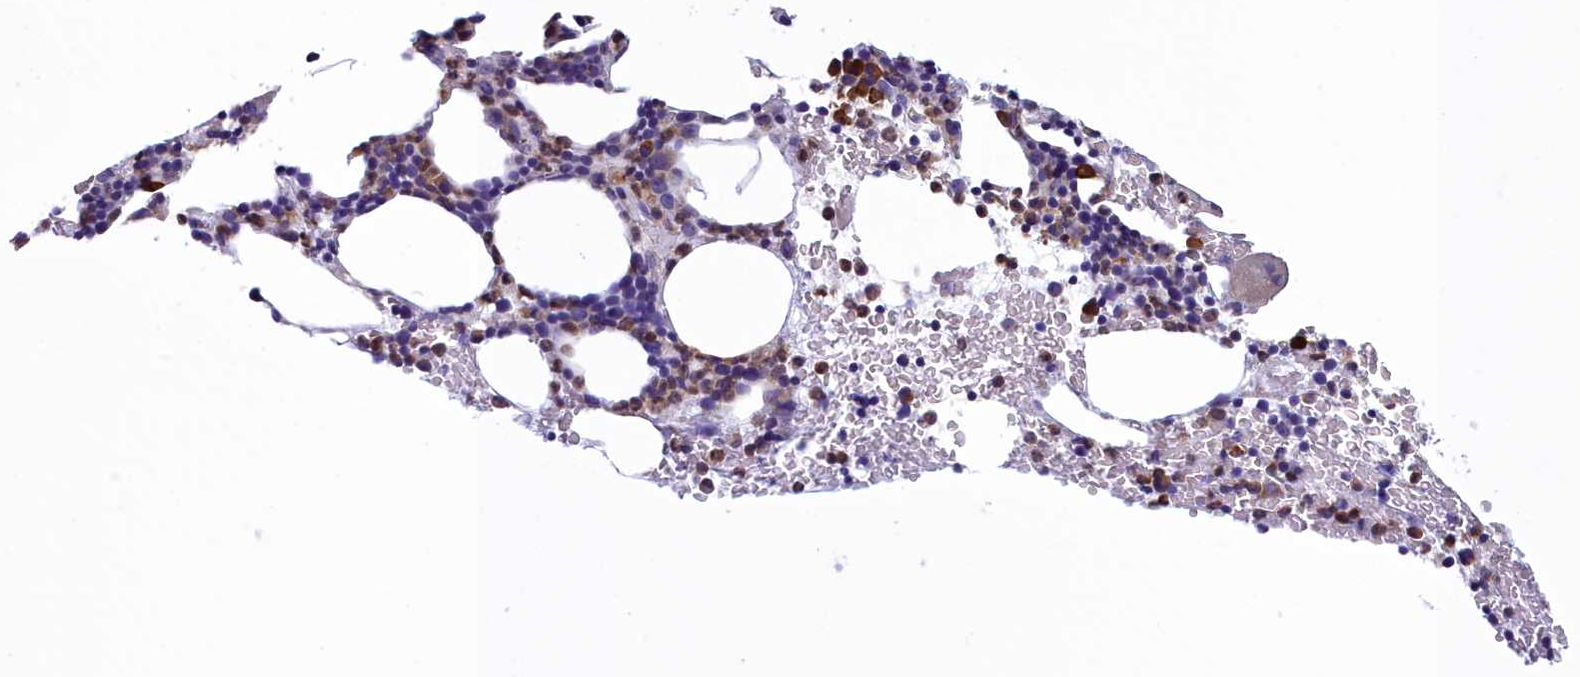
{"staining": {"intensity": "strong", "quantity": "<25%", "location": "cytoplasmic/membranous"}, "tissue": "bone marrow", "cell_type": "Hematopoietic cells", "image_type": "normal", "snomed": [{"axis": "morphology", "description": "Normal tissue, NOS"}, {"axis": "topography", "description": "Bone marrow"}], "caption": "Brown immunohistochemical staining in normal human bone marrow displays strong cytoplasmic/membranous staining in approximately <25% of hematopoietic cells.", "gene": "HM13", "patient": {"sex": "male", "age": 62}}